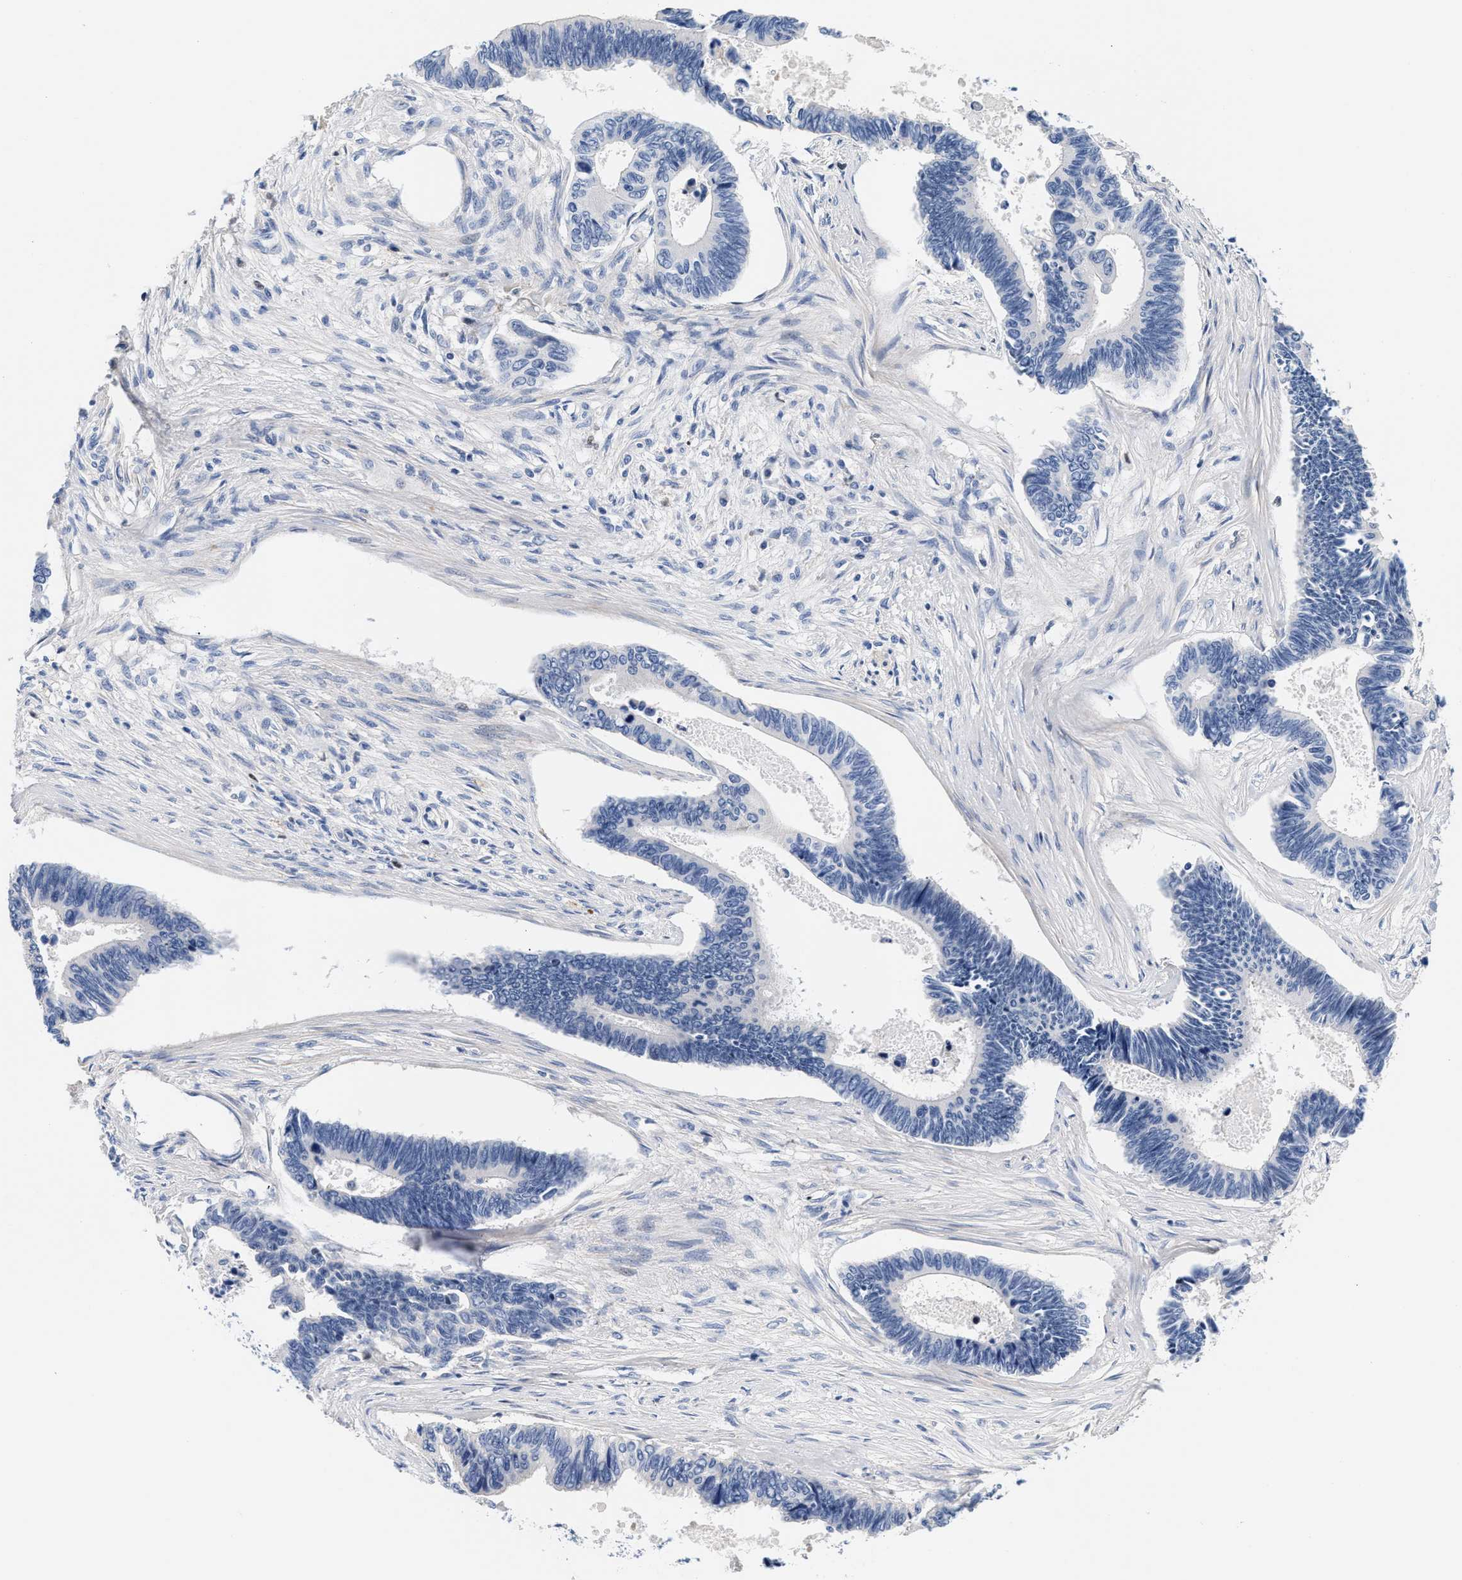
{"staining": {"intensity": "negative", "quantity": "none", "location": "none"}, "tissue": "pancreatic cancer", "cell_type": "Tumor cells", "image_type": "cancer", "snomed": [{"axis": "morphology", "description": "Adenocarcinoma, NOS"}, {"axis": "topography", "description": "Pancreas"}], "caption": "The immunohistochemistry (IHC) image has no significant expression in tumor cells of pancreatic adenocarcinoma tissue. (DAB (3,3'-diaminobenzidine) immunohistochemistry, high magnification).", "gene": "ACTL7B", "patient": {"sex": "female", "age": 70}}